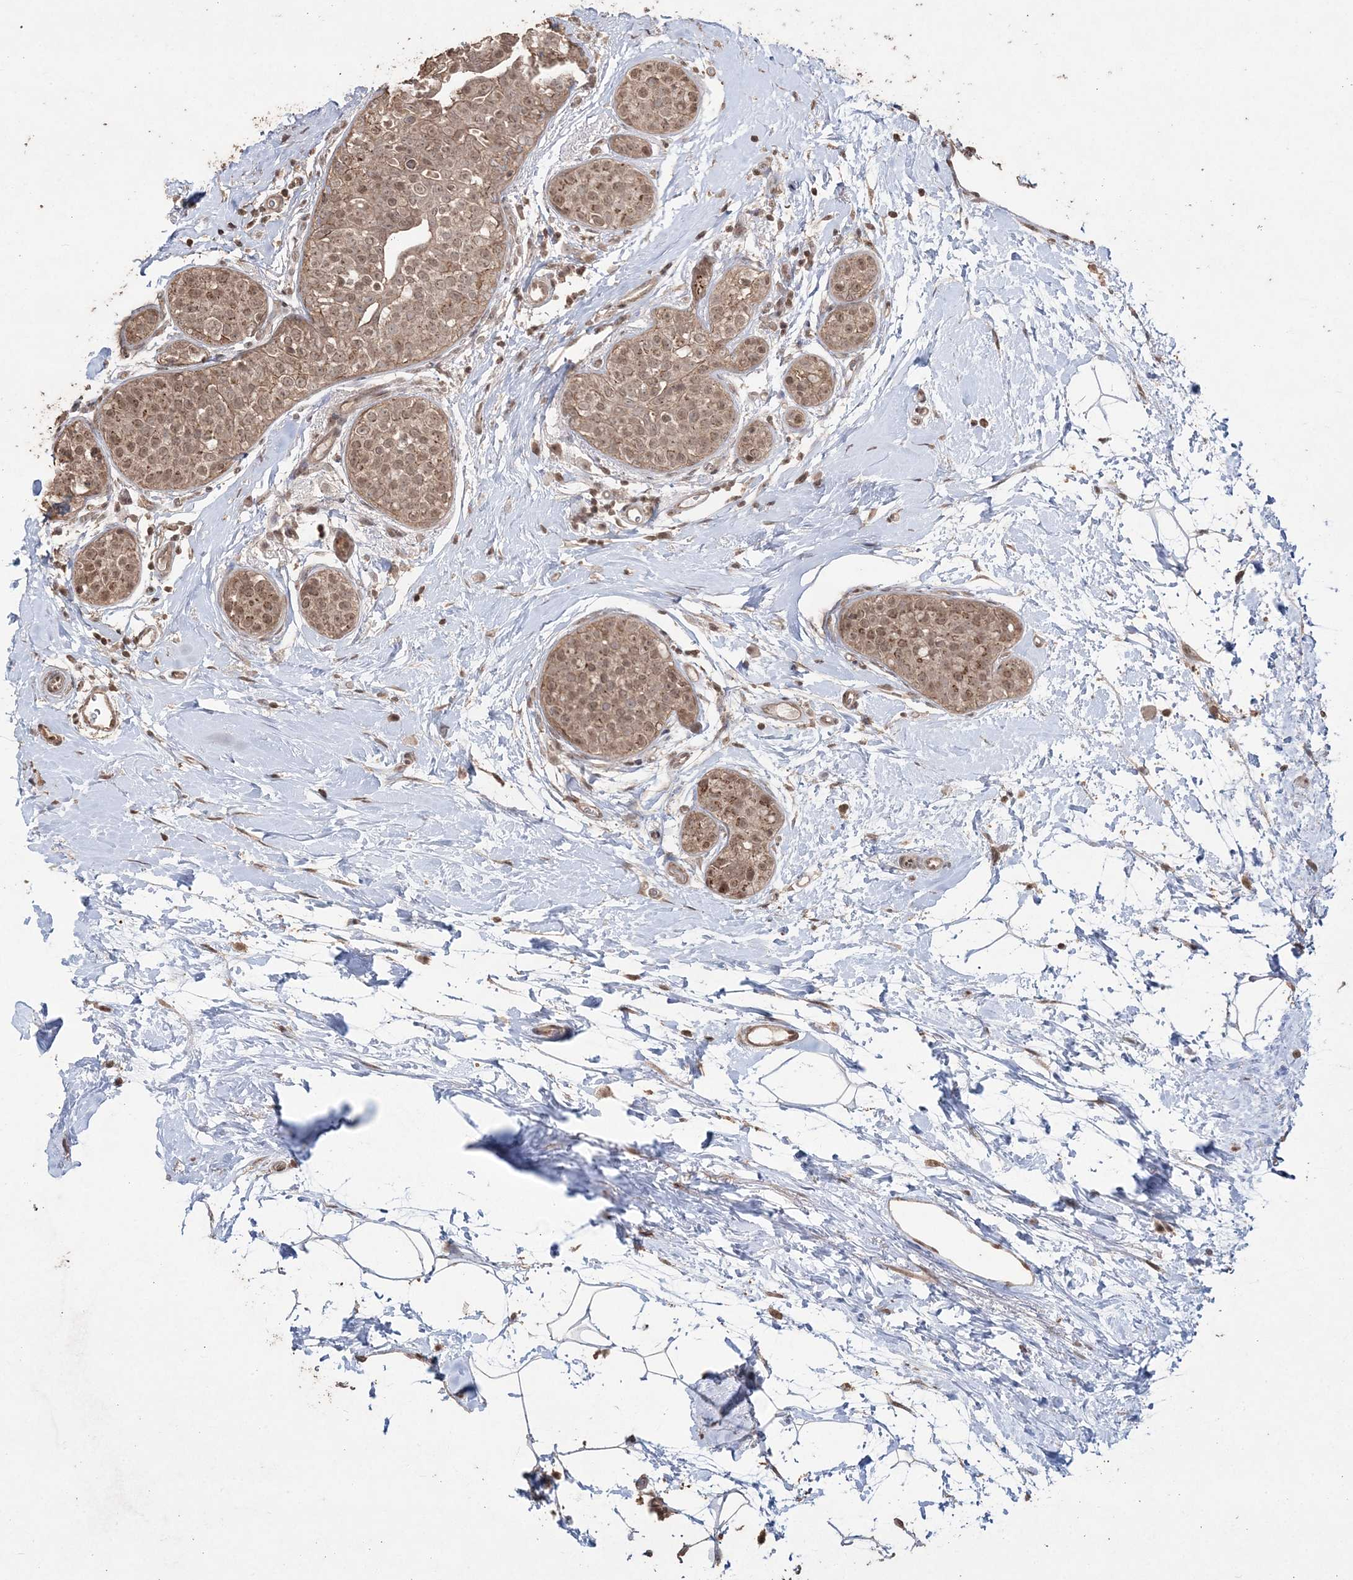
{"staining": {"intensity": "moderate", "quantity": ">75%", "location": "cytoplasmic/membranous,nuclear"}, "tissue": "breast cancer", "cell_type": "Tumor cells", "image_type": "cancer", "snomed": [{"axis": "morphology", "description": "Lobular carcinoma, in situ"}, {"axis": "morphology", "description": "Lobular carcinoma"}, {"axis": "topography", "description": "Breast"}], "caption": "The micrograph reveals a brown stain indicating the presence of a protein in the cytoplasmic/membranous and nuclear of tumor cells in breast cancer.", "gene": "EHHADH", "patient": {"sex": "female", "age": 41}}